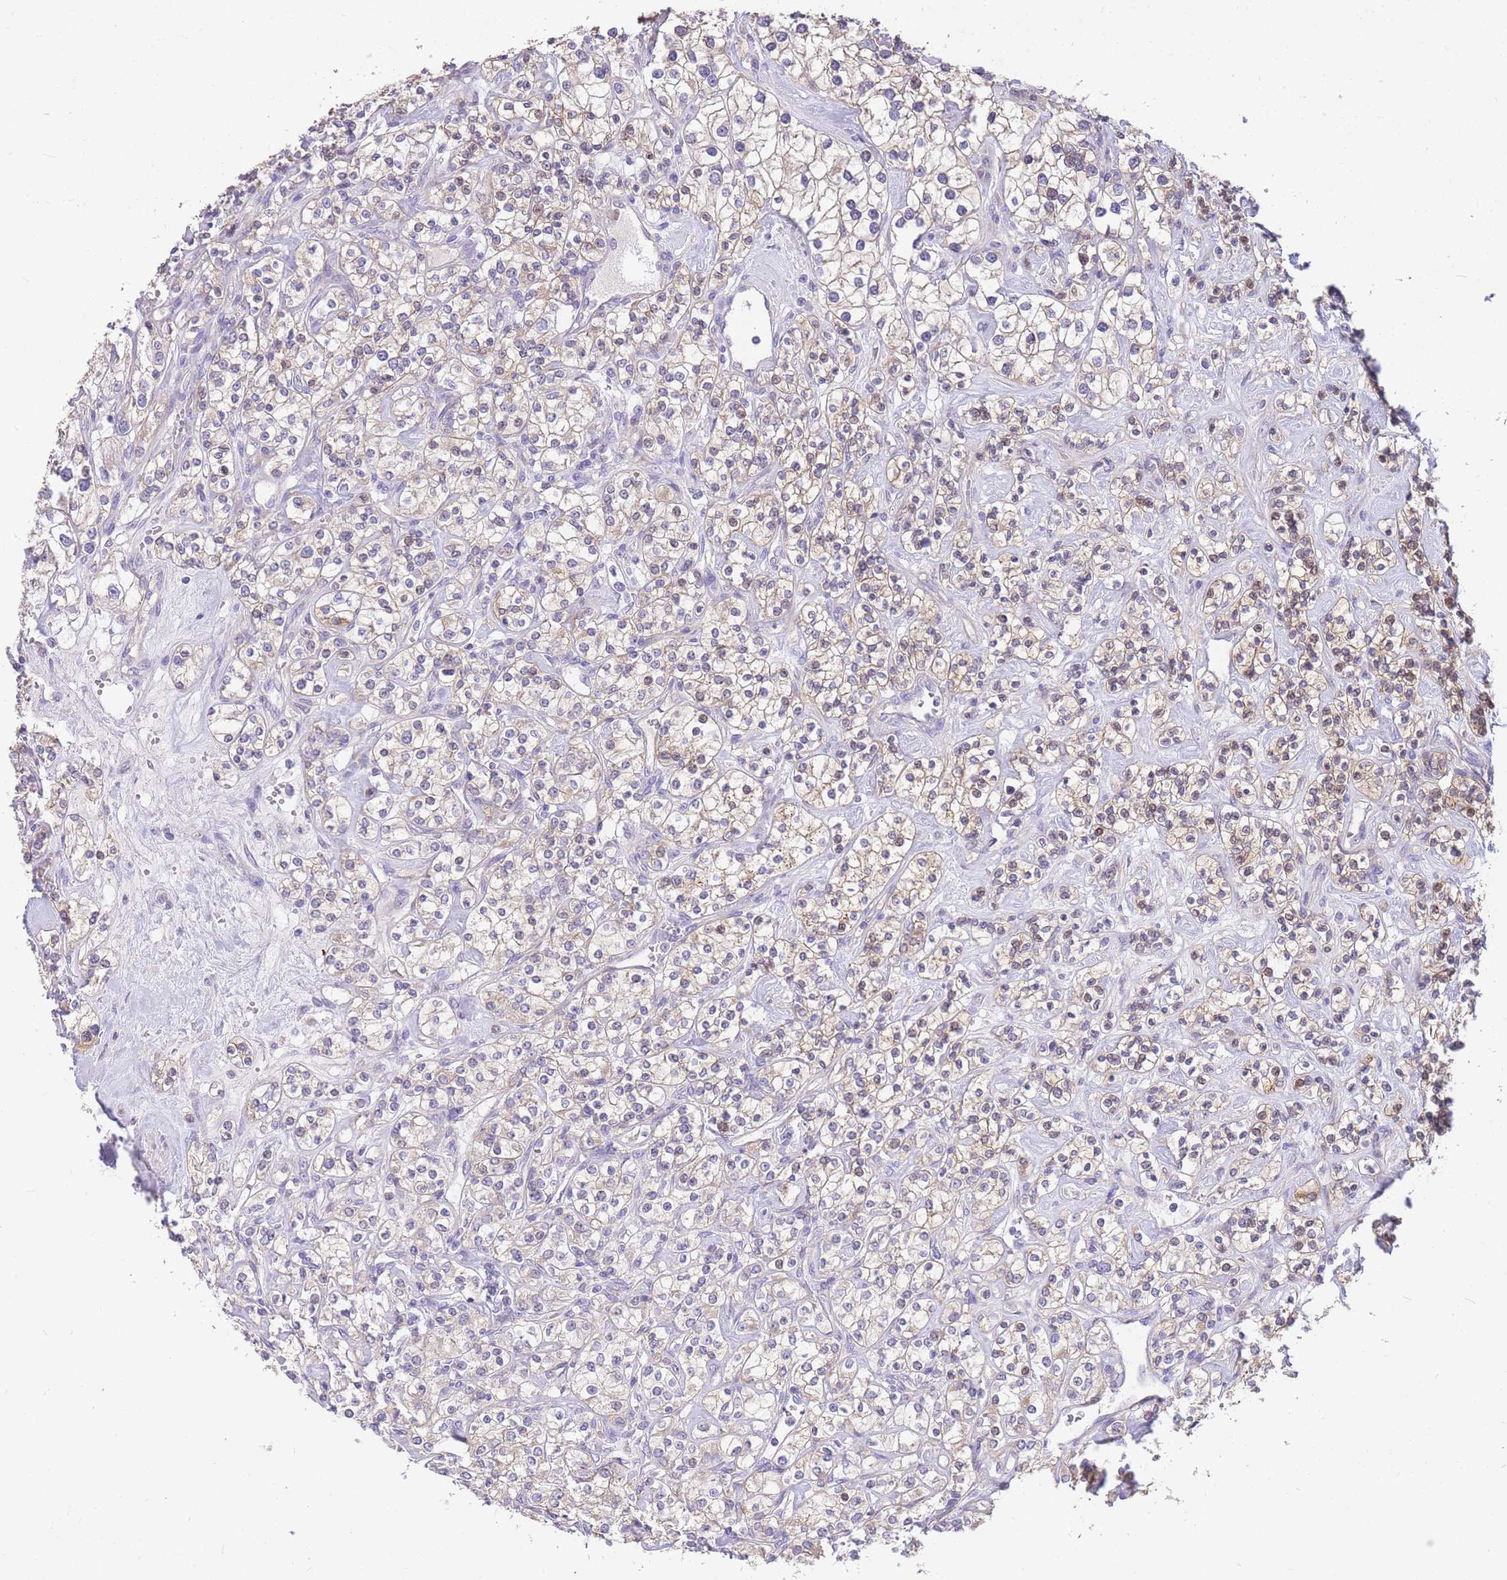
{"staining": {"intensity": "weak", "quantity": "25%-75%", "location": "cytoplasmic/membranous,nuclear"}, "tissue": "renal cancer", "cell_type": "Tumor cells", "image_type": "cancer", "snomed": [{"axis": "morphology", "description": "Adenocarcinoma, NOS"}, {"axis": "topography", "description": "Kidney"}], "caption": "This is a micrograph of immunohistochemistry (IHC) staining of renal cancer (adenocarcinoma), which shows weak positivity in the cytoplasmic/membranous and nuclear of tumor cells.", "gene": "OR5T1", "patient": {"sex": "male", "age": 77}}